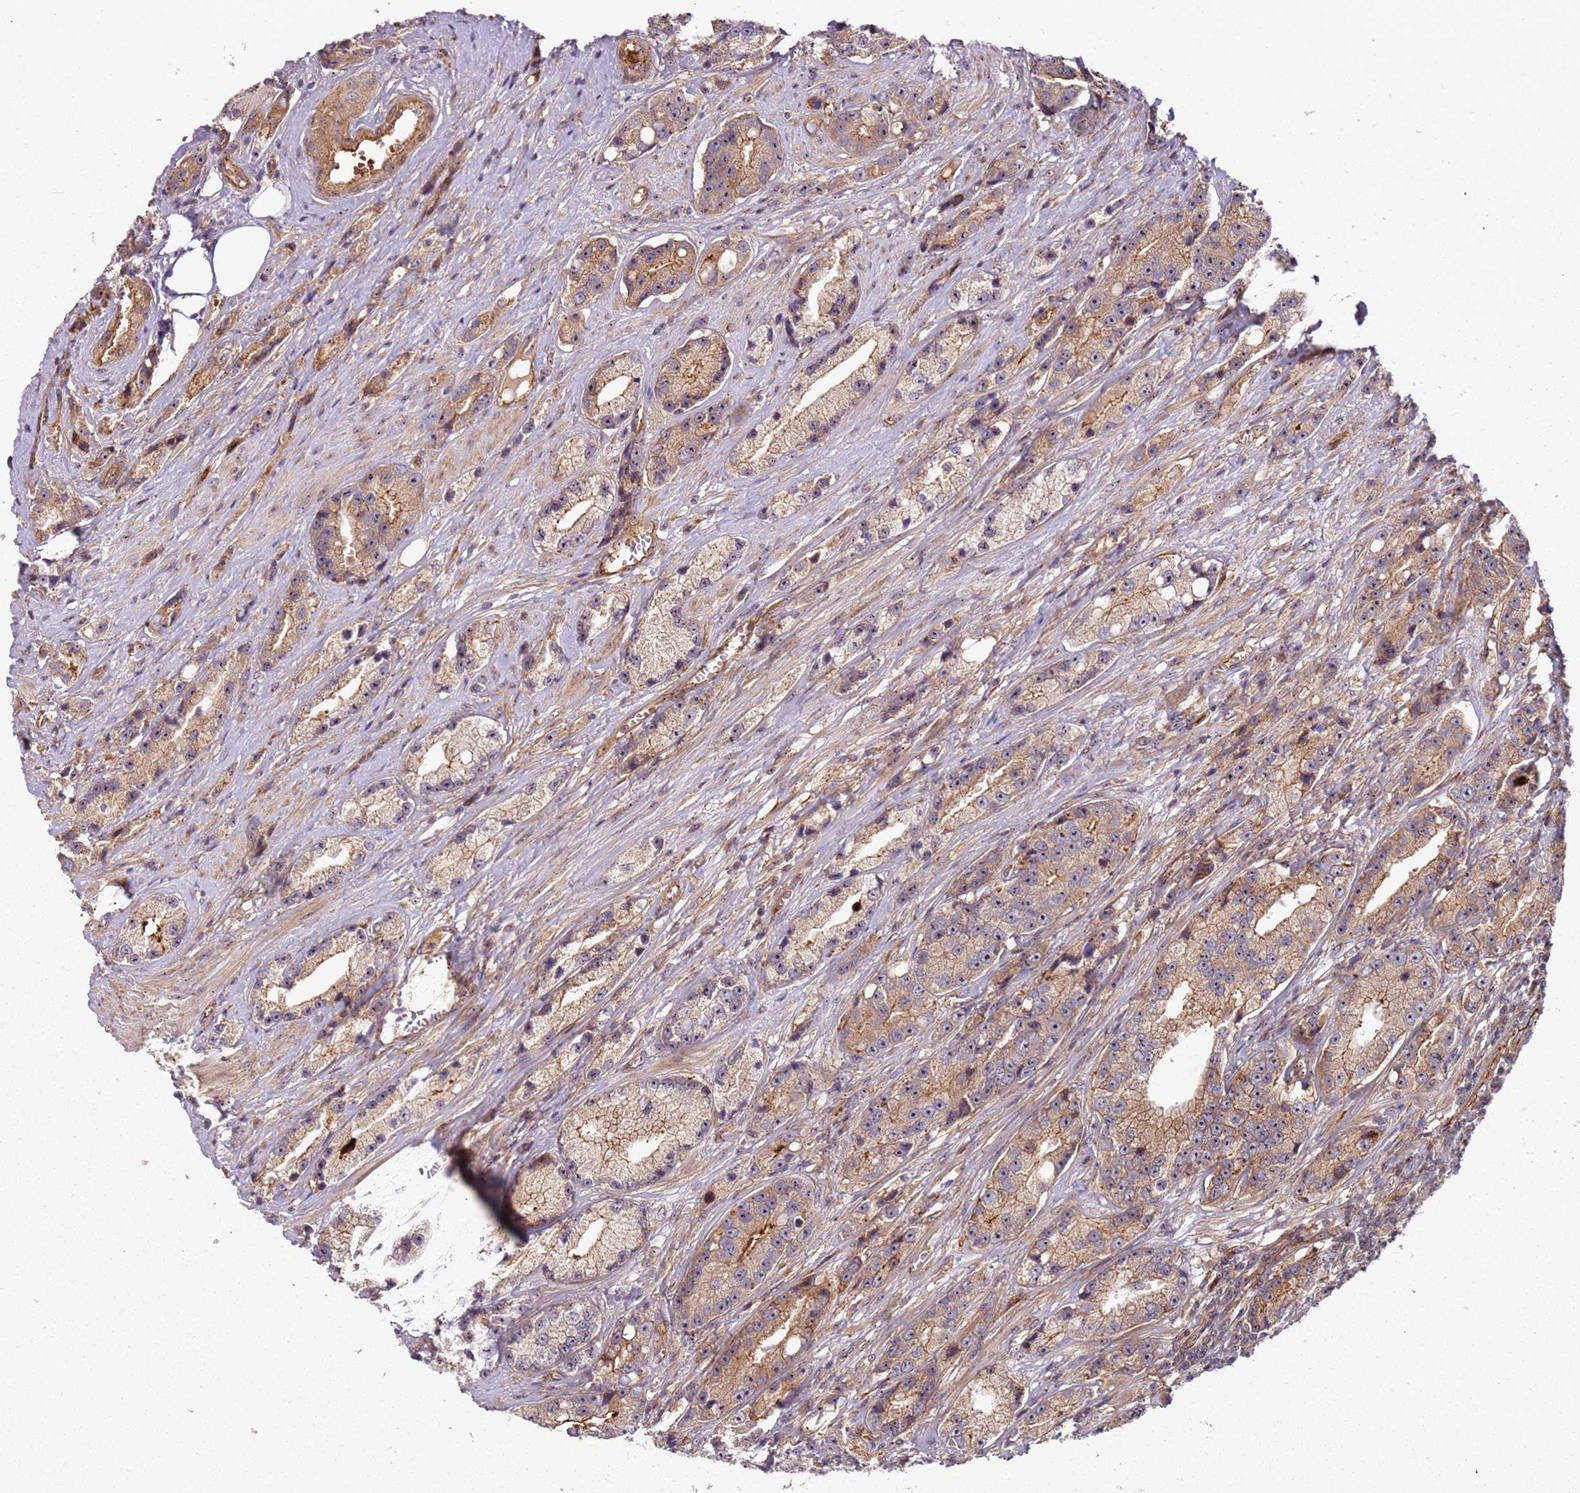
{"staining": {"intensity": "moderate", "quantity": ">75%", "location": "cytoplasmic/membranous"}, "tissue": "prostate cancer", "cell_type": "Tumor cells", "image_type": "cancer", "snomed": [{"axis": "morphology", "description": "Adenocarcinoma, High grade"}, {"axis": "topography", "description": "Prostate"}], "caption": "Immunohistochemistry of prostate adenocarcinoma (high-grade) exhibits medium levels of moderate cytoplasmic/membranous positivity in about >75% of tumor cells. (DAB (3,3'-diaminobenzidine) = brown stain, brightfield microscopy at high magnification).", "gene": "C2CD4B", "patient": {"sex": "male", "age": 74}}